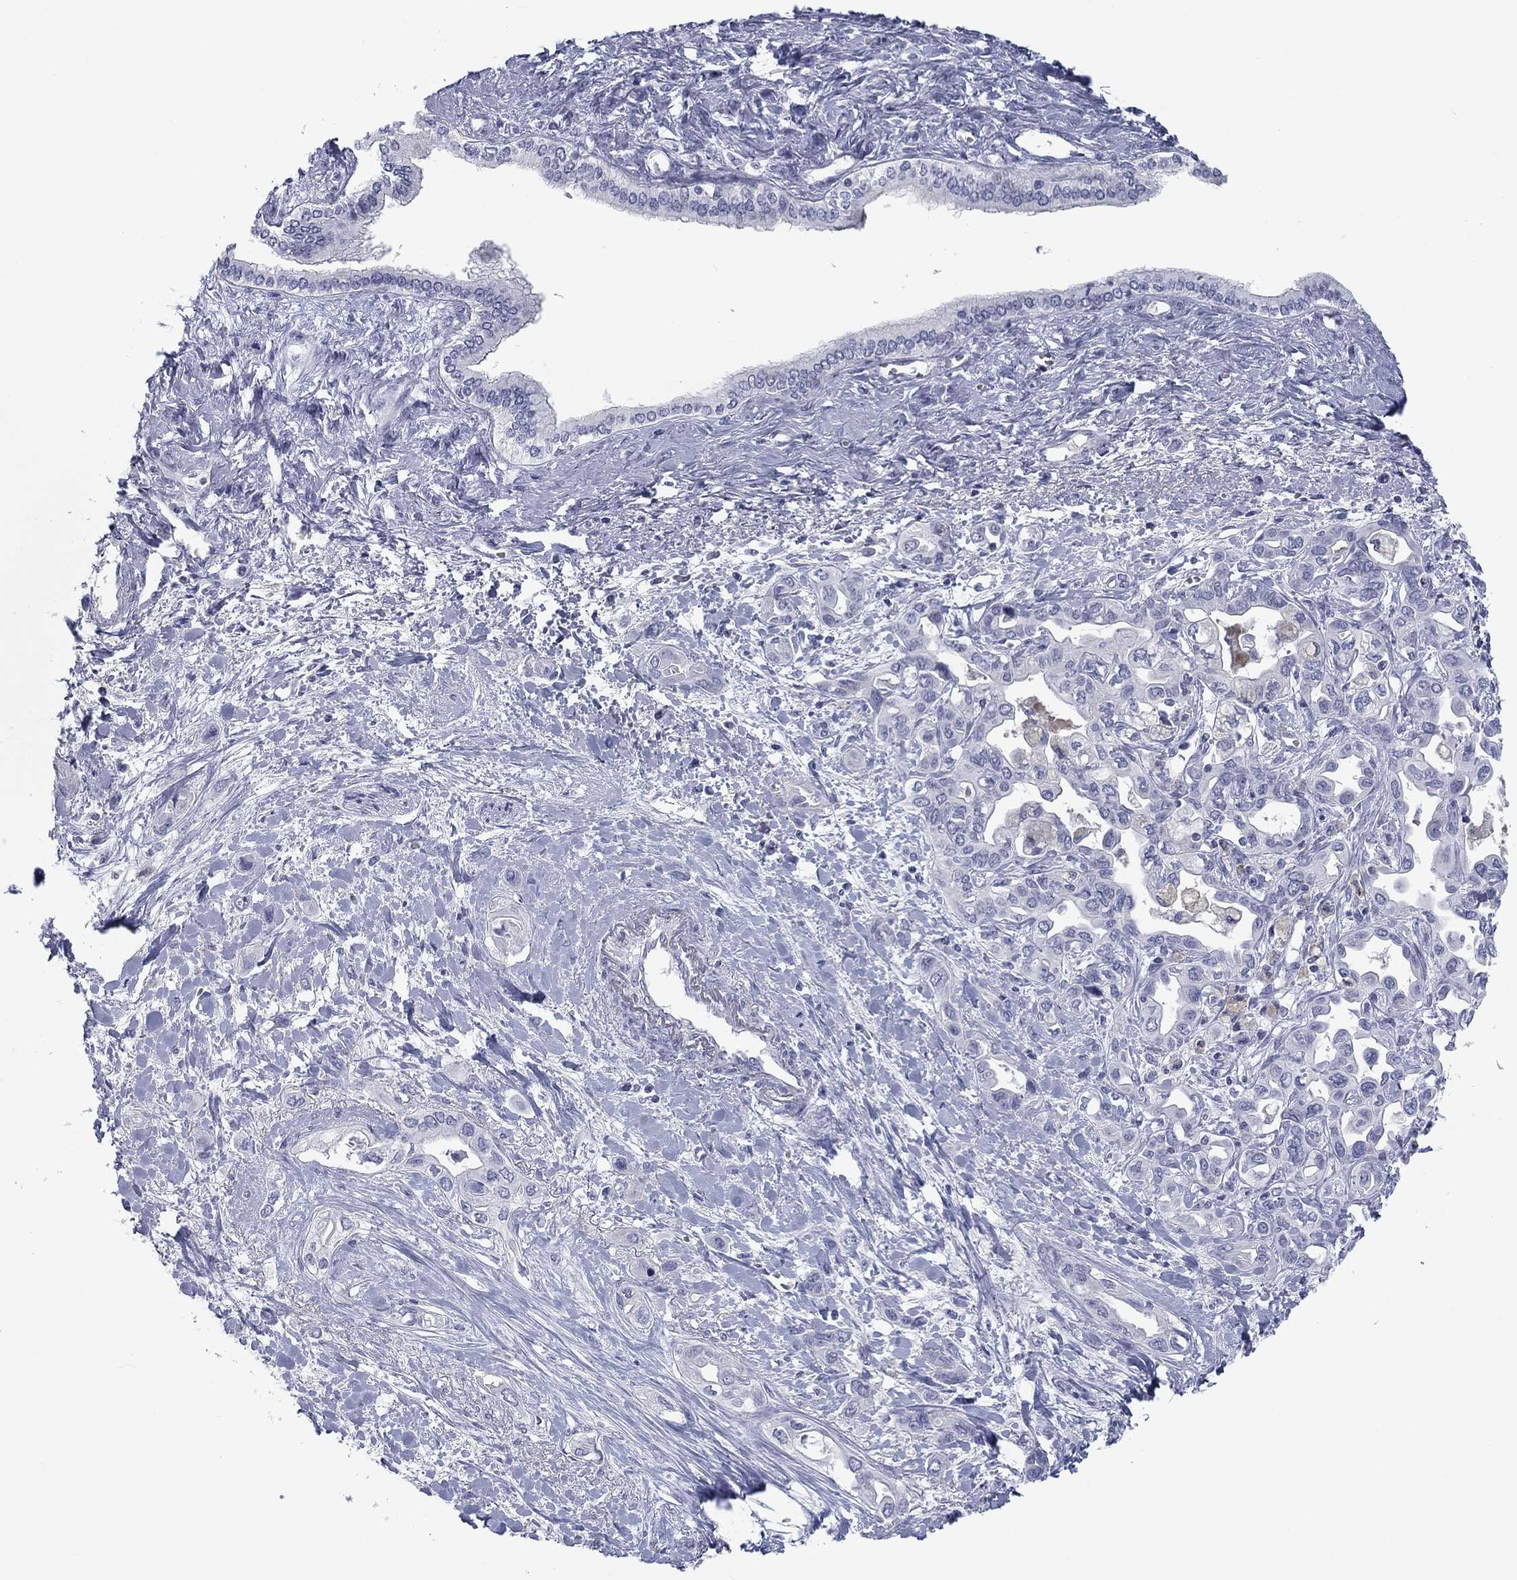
{"staining": {"intensity": "negative", "quantity": "none", "location": "none"}, "tissue": "liver cancer", "cell_type": "Tumor cells", "image_type": "cancer", "snomed": [{"axis": "morphology", "description": "Cholangiocarcinoma"}, {"axis": "topography", "description": "Liver"}], "caption": "This is an immunohistochemistry (IHC) micrograph of liver cancer. There is no expression in tumor cells.", "gene": "CALB1", "patient": {"sex": "female", "age": 64}}